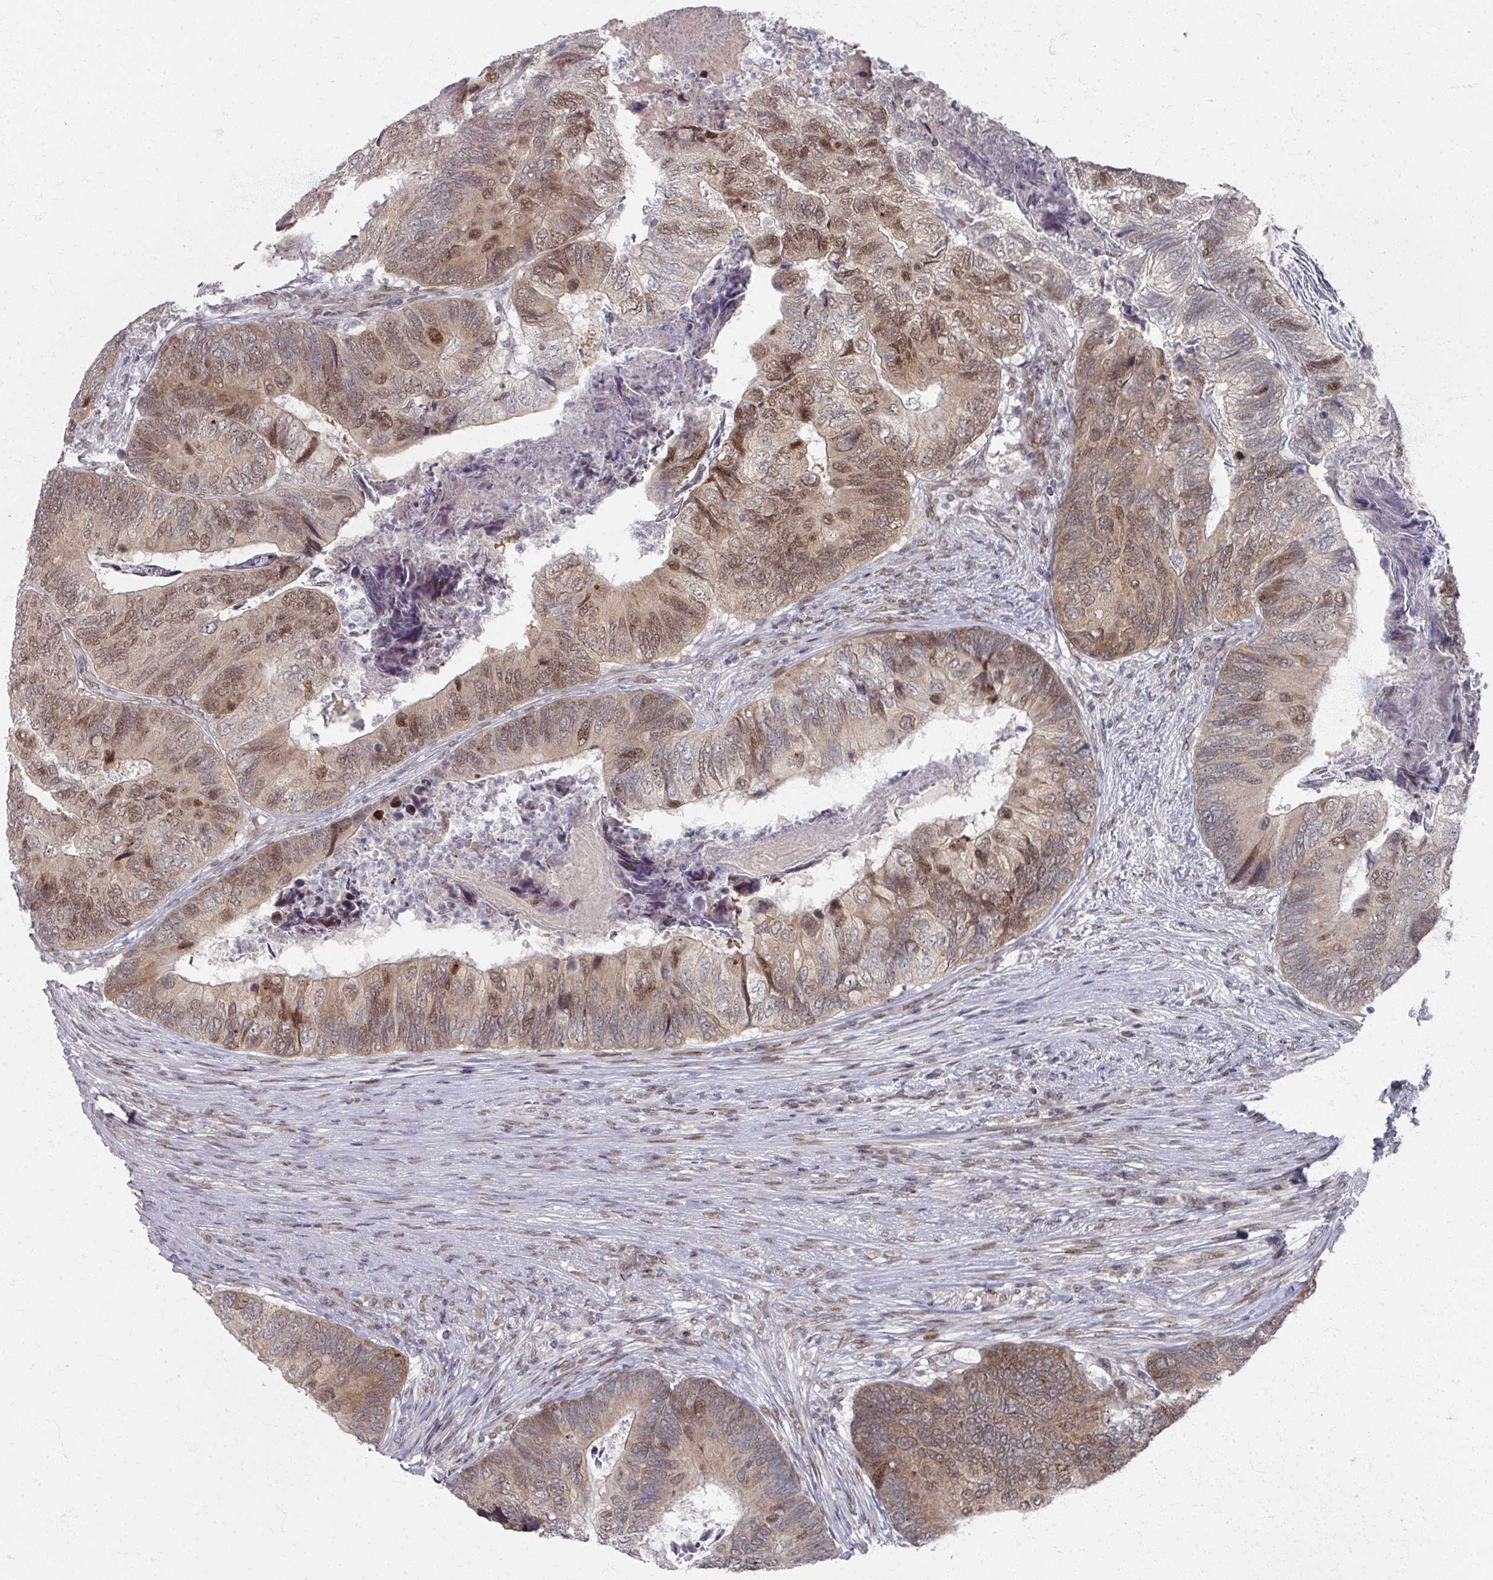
{"staining": {"intensity": "moderate", "quantity": ">75%", "location": "nuclear"}, "tissue": "colorectal cancer", "cell_type": "Tumor cells", "image_type": "cancer", "snomed": [{"axis": "morphology", "description": "Adenocarcinoma, NOS"}, {"axis": "topography", "description": "Colon"}], "caption": "Protein staining of colorectal cancer (adenocarcinoma) tissue demonstrates moderate nuclear positivity in approximately >75% of tumor cells.", "gene": "PSKH1", "patient": {"sex": "female", "age": 67}}